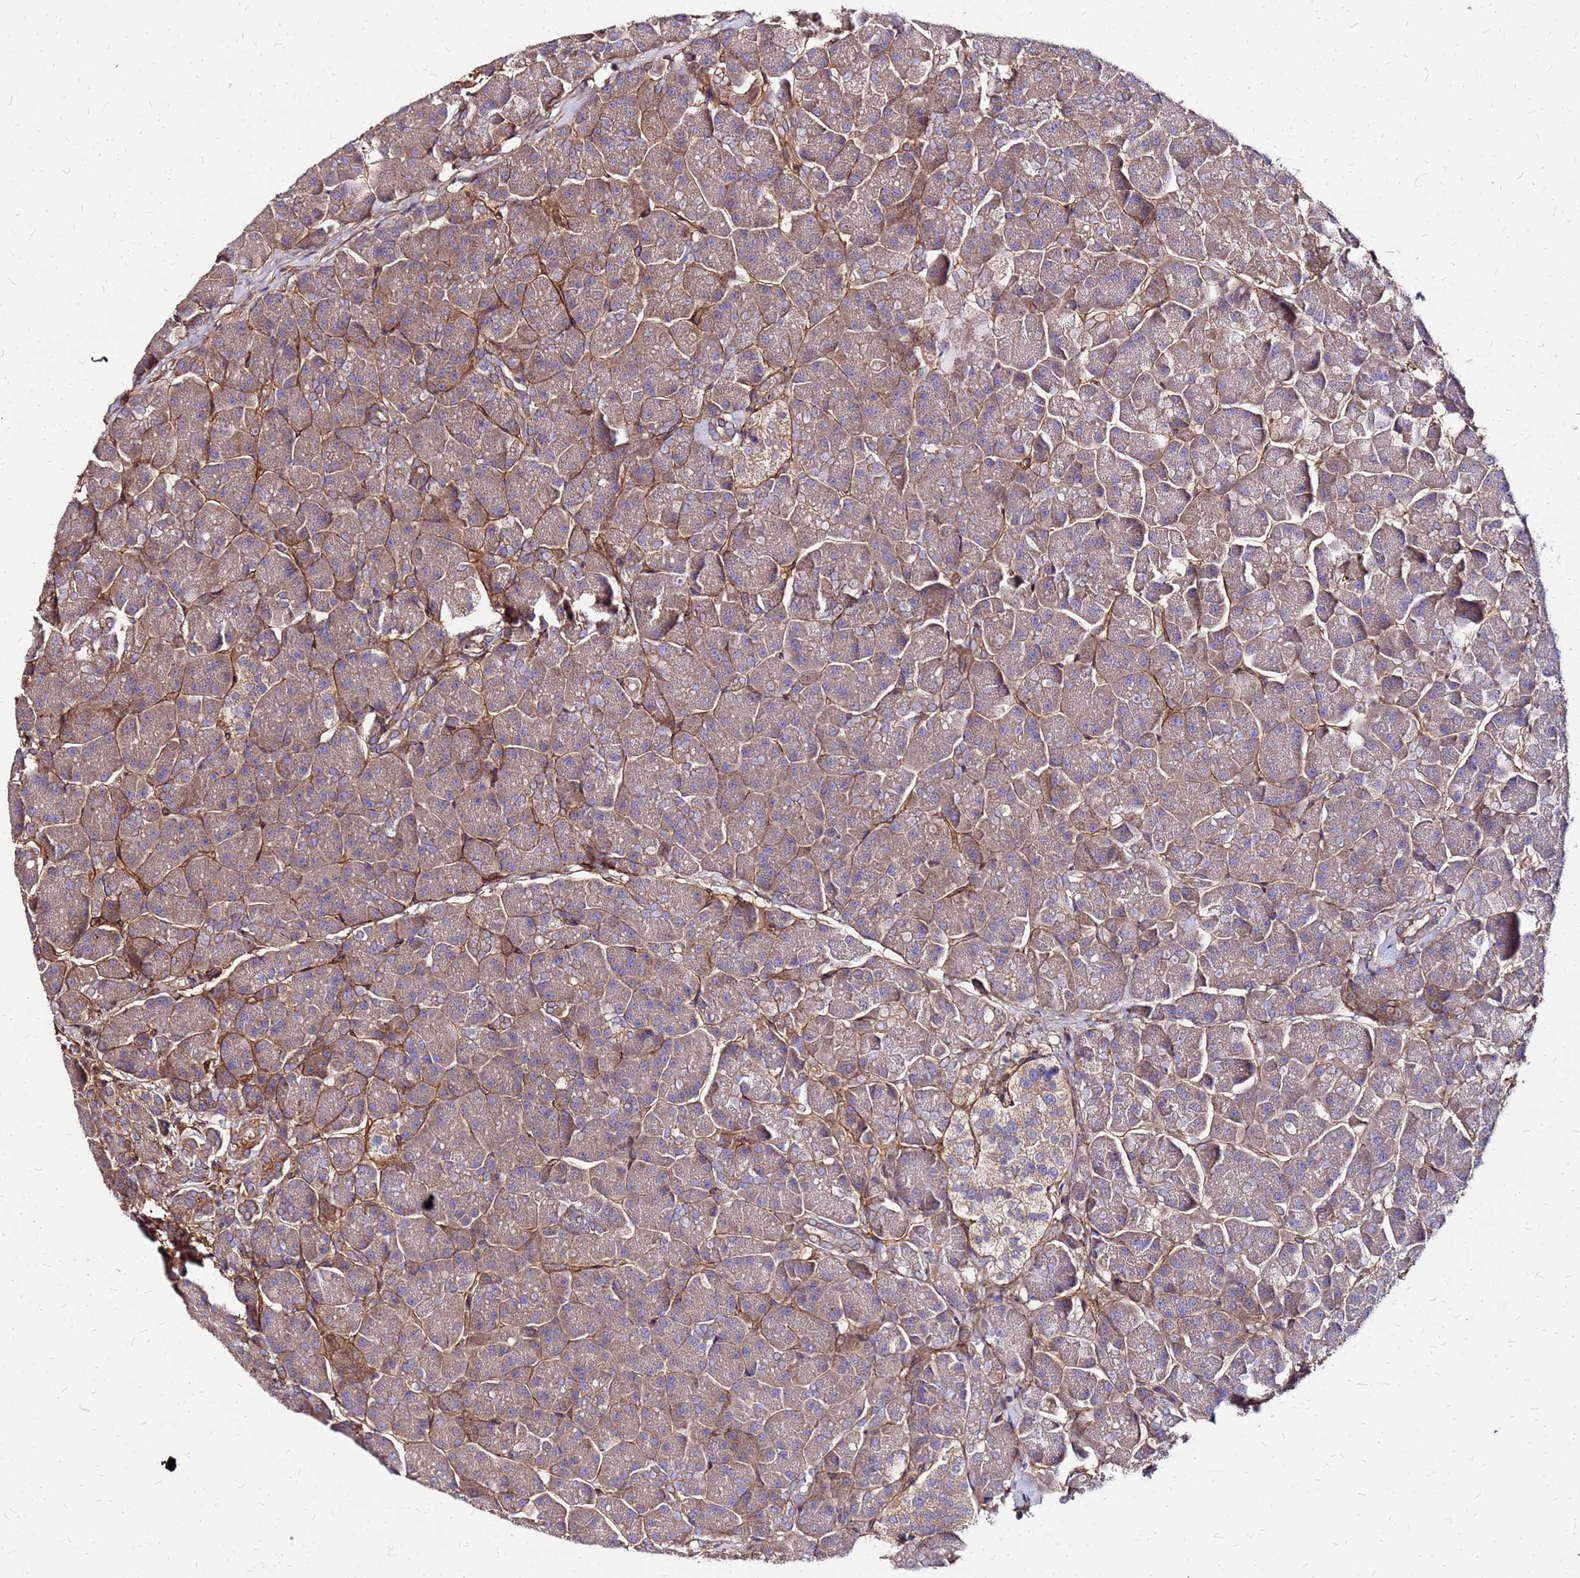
{"staining": {"intensity": "moderate", "quantity": ">75%", "location": "cytoplasmic/membranous"}, "tissue": "pancreas", "cell_type": "Exocrine glandular cells", "image_type": "normal", "snomed": [{"axis": "morphology", "description": "Normal tissue, NOS"}, {"axis": "topography", "description": "Pancreas"}, {"axis": "topography", "description": "Peripheral nerve tissue"}], "caption": "Immunohistochemistry (DAB (3,3'-diaminobenzidine)) staining of normal human pancreas reveals moderate cytoplasmic/membranous protein staining in approximately >75% of exocrine glandular cells.", "gene": "CYBC1", "patient": {"sex": "male", "age": 54}}